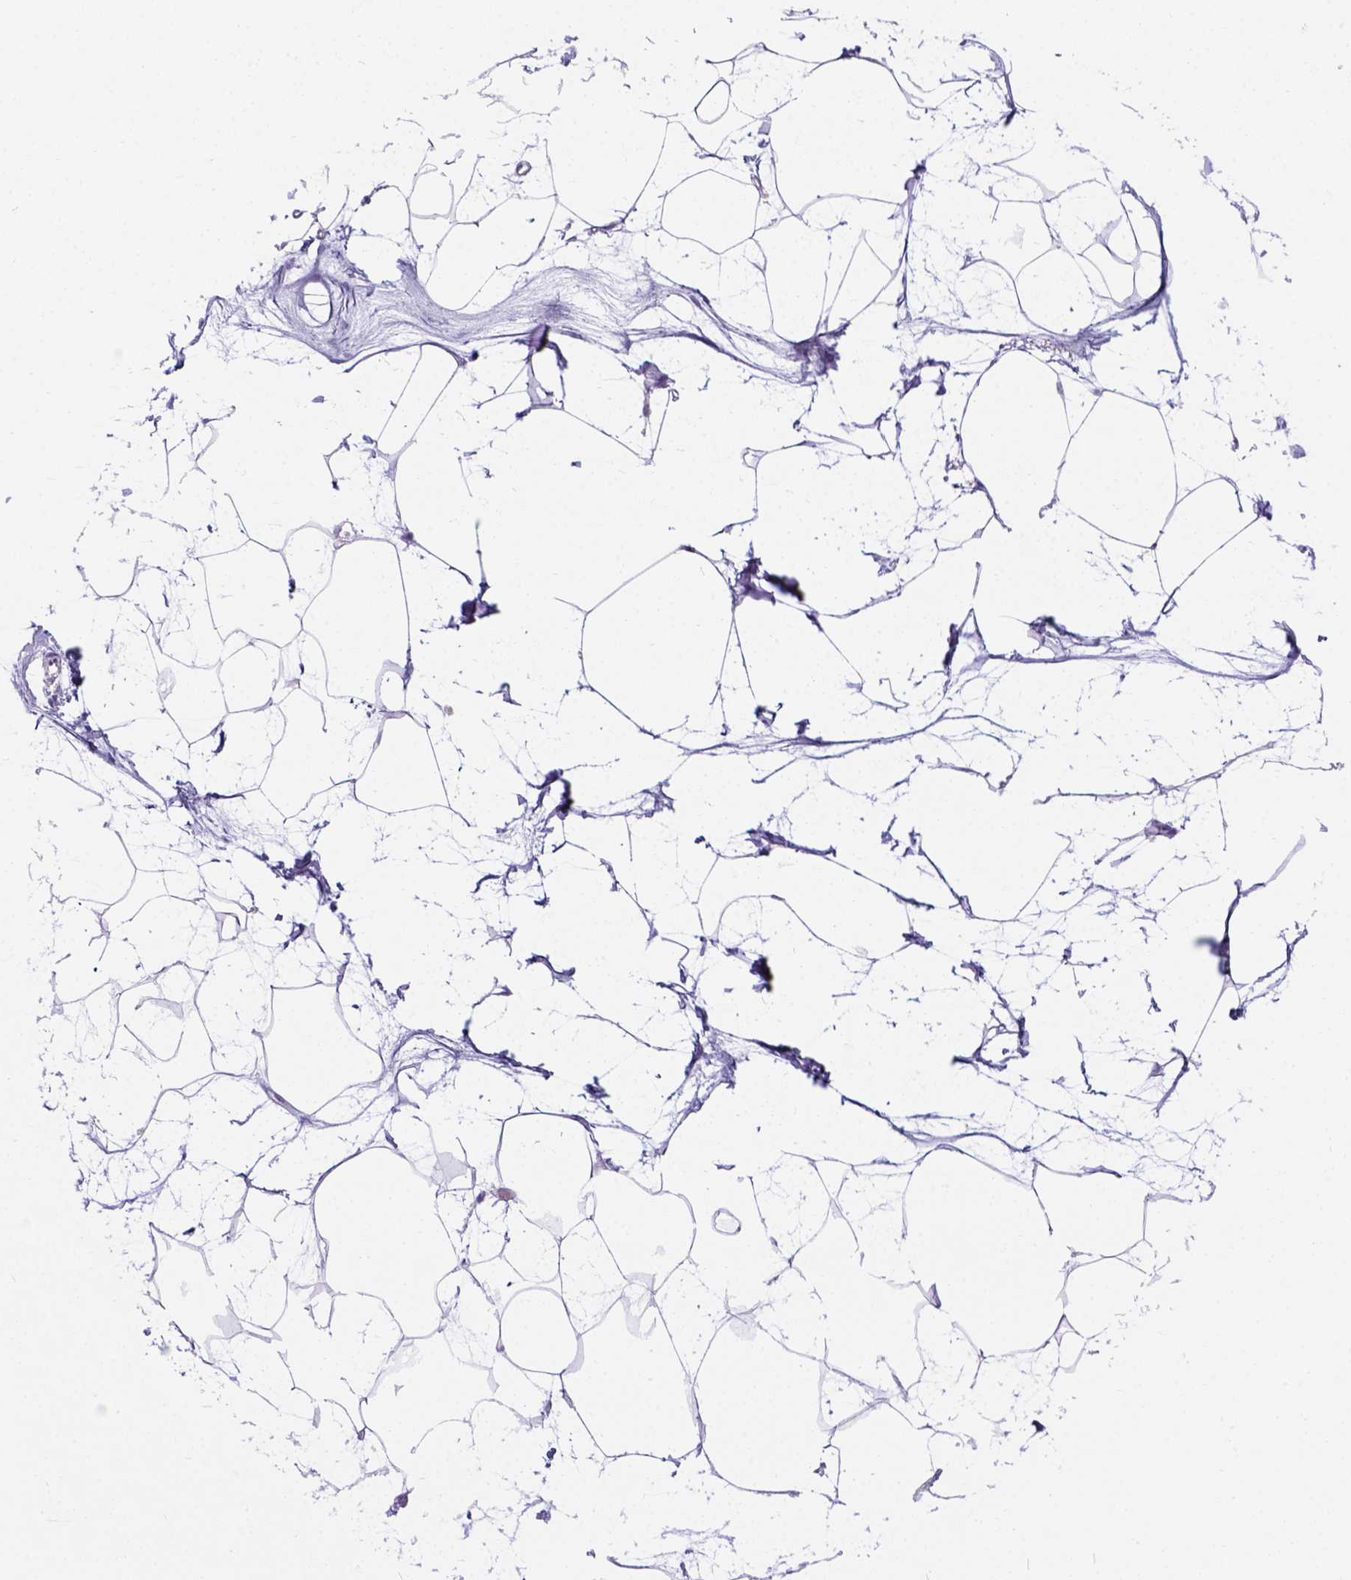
{"staining": {"intensity": "negative", "quantity": "none", "location": "none"}, "tissue": "breast", "cell_type": "Adipocytes", "image_type": "normal", "snomed": [{"axis": "morphology", "description": "Normal tissue, NOS"}, {"axis": "topography", "description": "Breast"}], "caption": "The IHC photomicrograph has no significant positivity in adipocytes of breast. (Brightfield microscopy of DAB IHC at high magnification).", "gene": "C20orf144", "patient": {"sex": "female", "age": 45}}